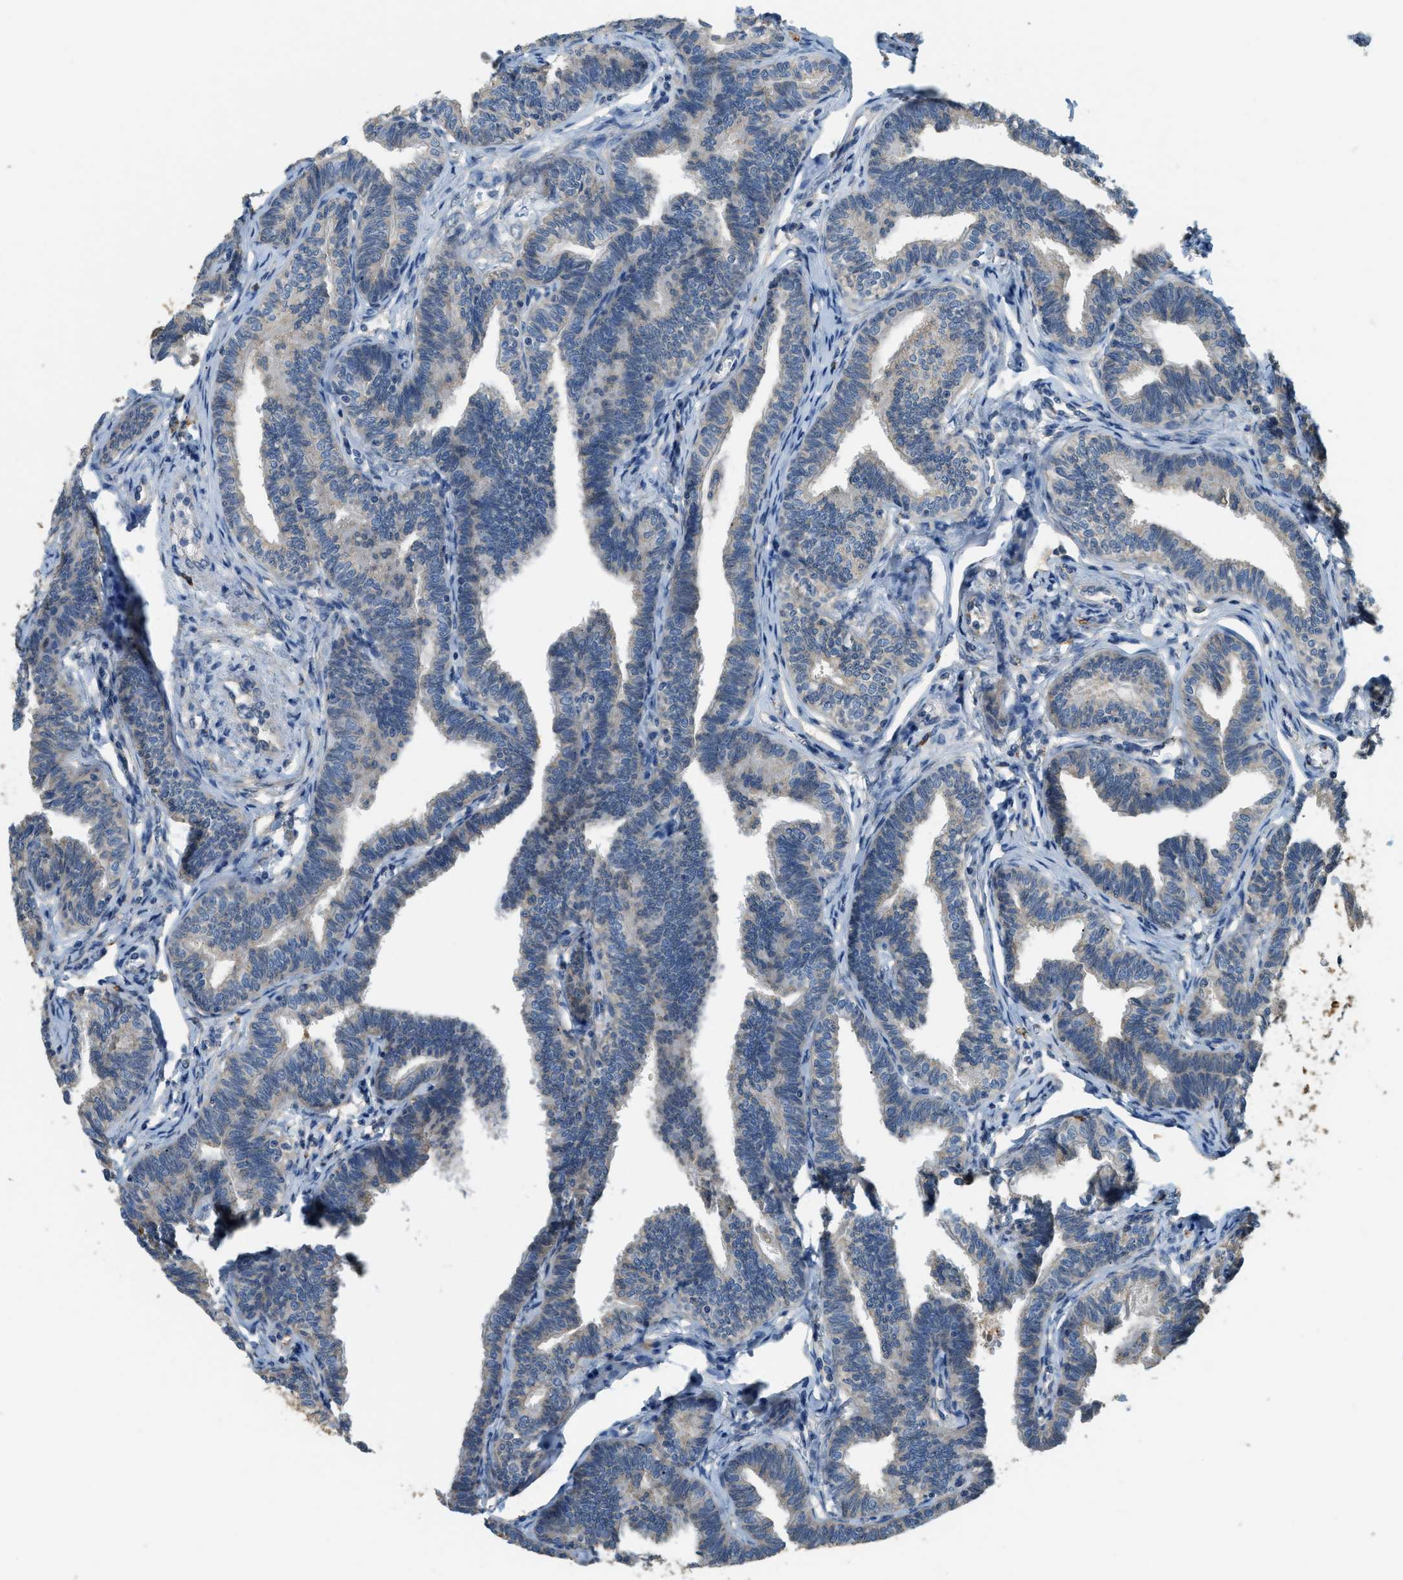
{"staining": {"intensity": "weak", "quantity": "<25%", "location": "cytoplasmic/membranous"}, "tissue": "fallopian tube", "cell_type": "Glandular cells", "image_type": "normal", "snomed": [{"axis": "morphology", "description": "Normal tissue, NOS"}, {"axis": "topography", "description": "Fallopian tube"}, {"axis": "topography", "description": "Ovary"}], "caption": "Human fallopian tube stained for a protein using immunohistochemistry exhibits no expression in glandular cells.", "gene": "CFLAR", "patient": {"sex": "female", "age": 23}}